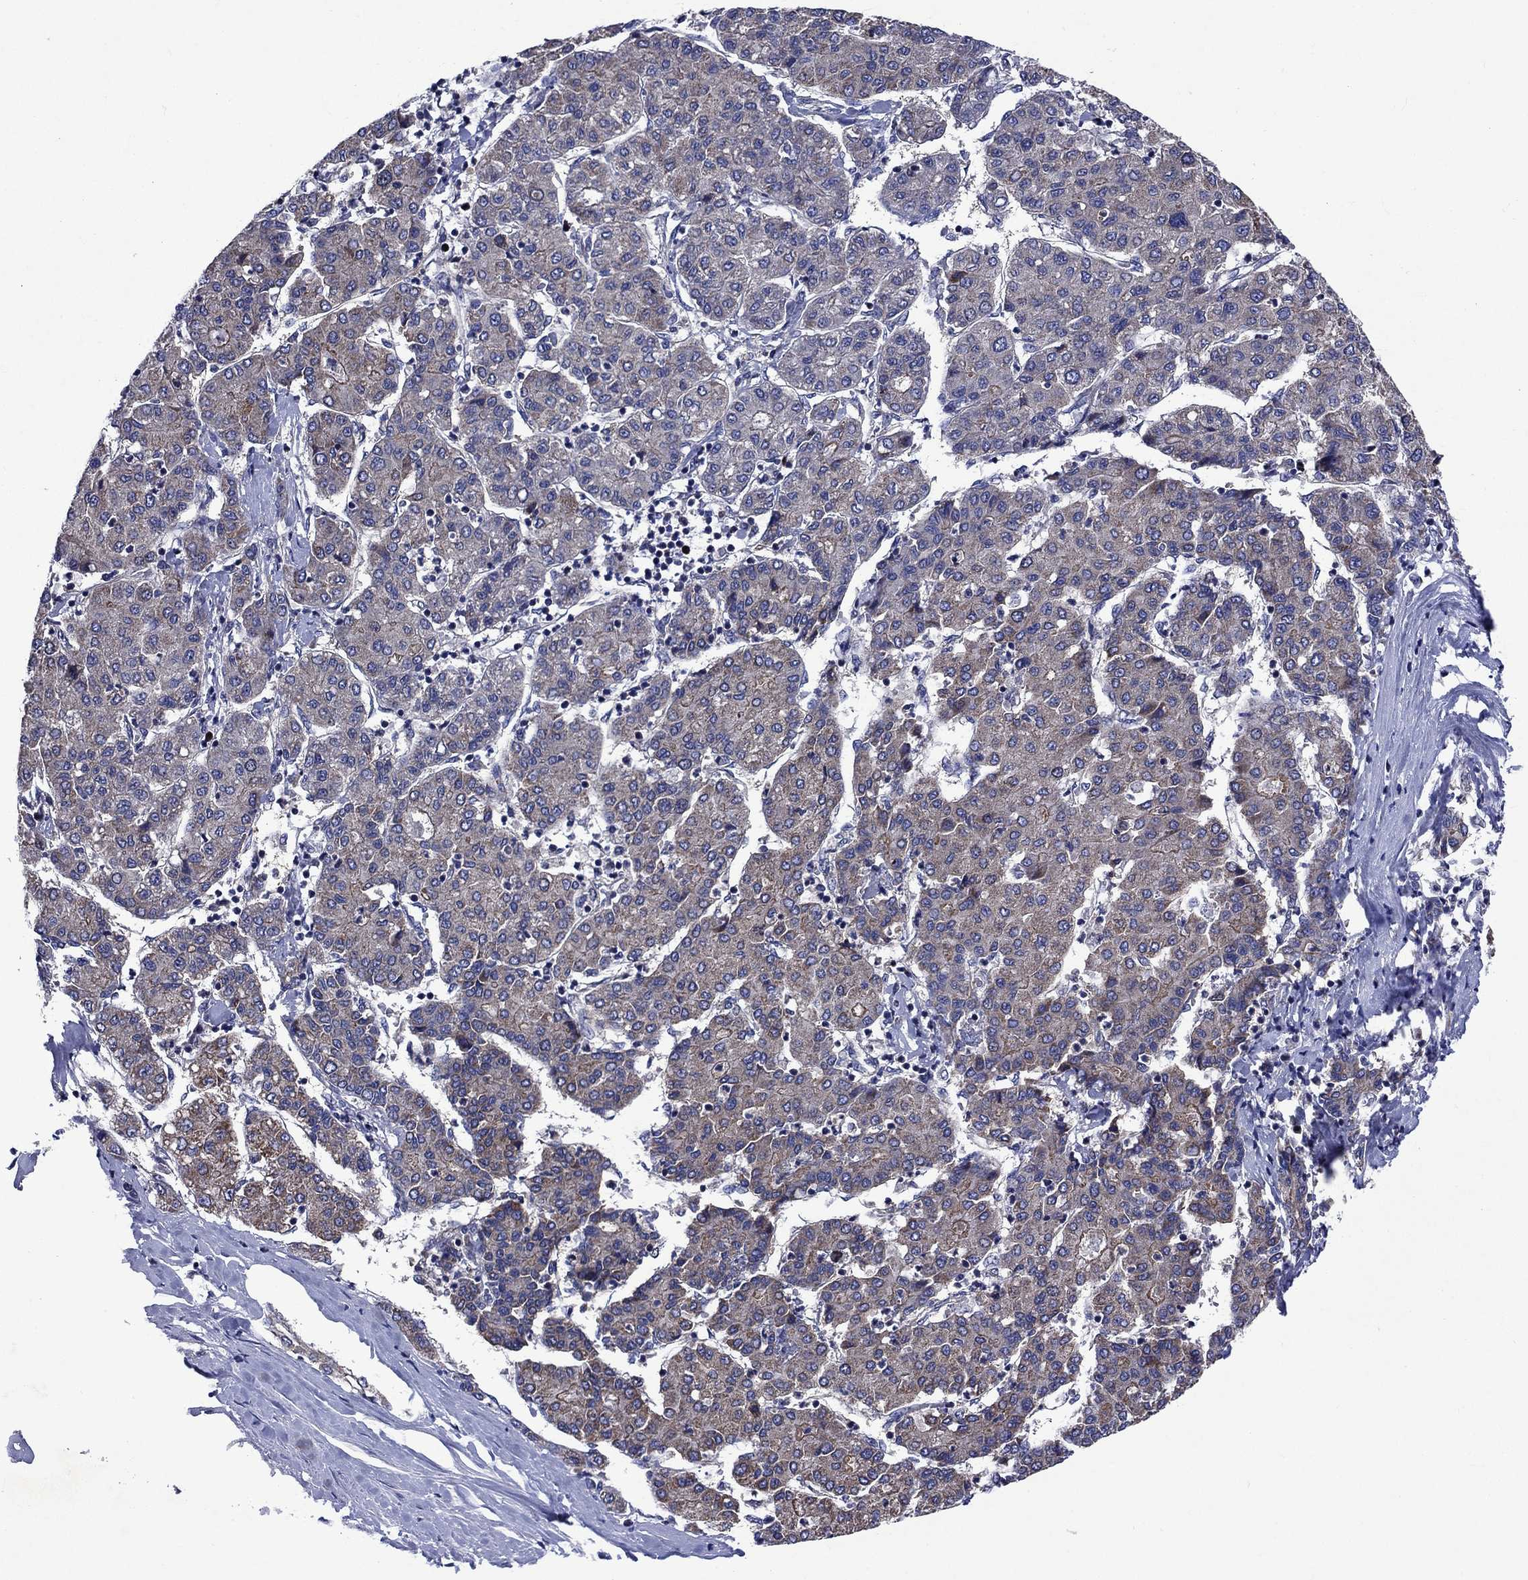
{"staining": {"intensity": "moderate", "quantity": "25%-75%", "location": "cytoplasmic/membranous"}, "tissue": "liver cancer", "cell_type": "Tumor cells", "image_type": "cancer", "snomed": [{"axis": "morphology", "description": "Carcinoma, Hepatocellular, NOS"}, {"axis": "topography", "description": "Liver"}], "caption": "Moderate cytoplasmic/membranous protein staining is identified in approximately 25%-75% of tumor cells in liver cancer (hepatocellular carcinoma).", "gene": "KIF22", "patient": {"sex": "male", "age": 65}}